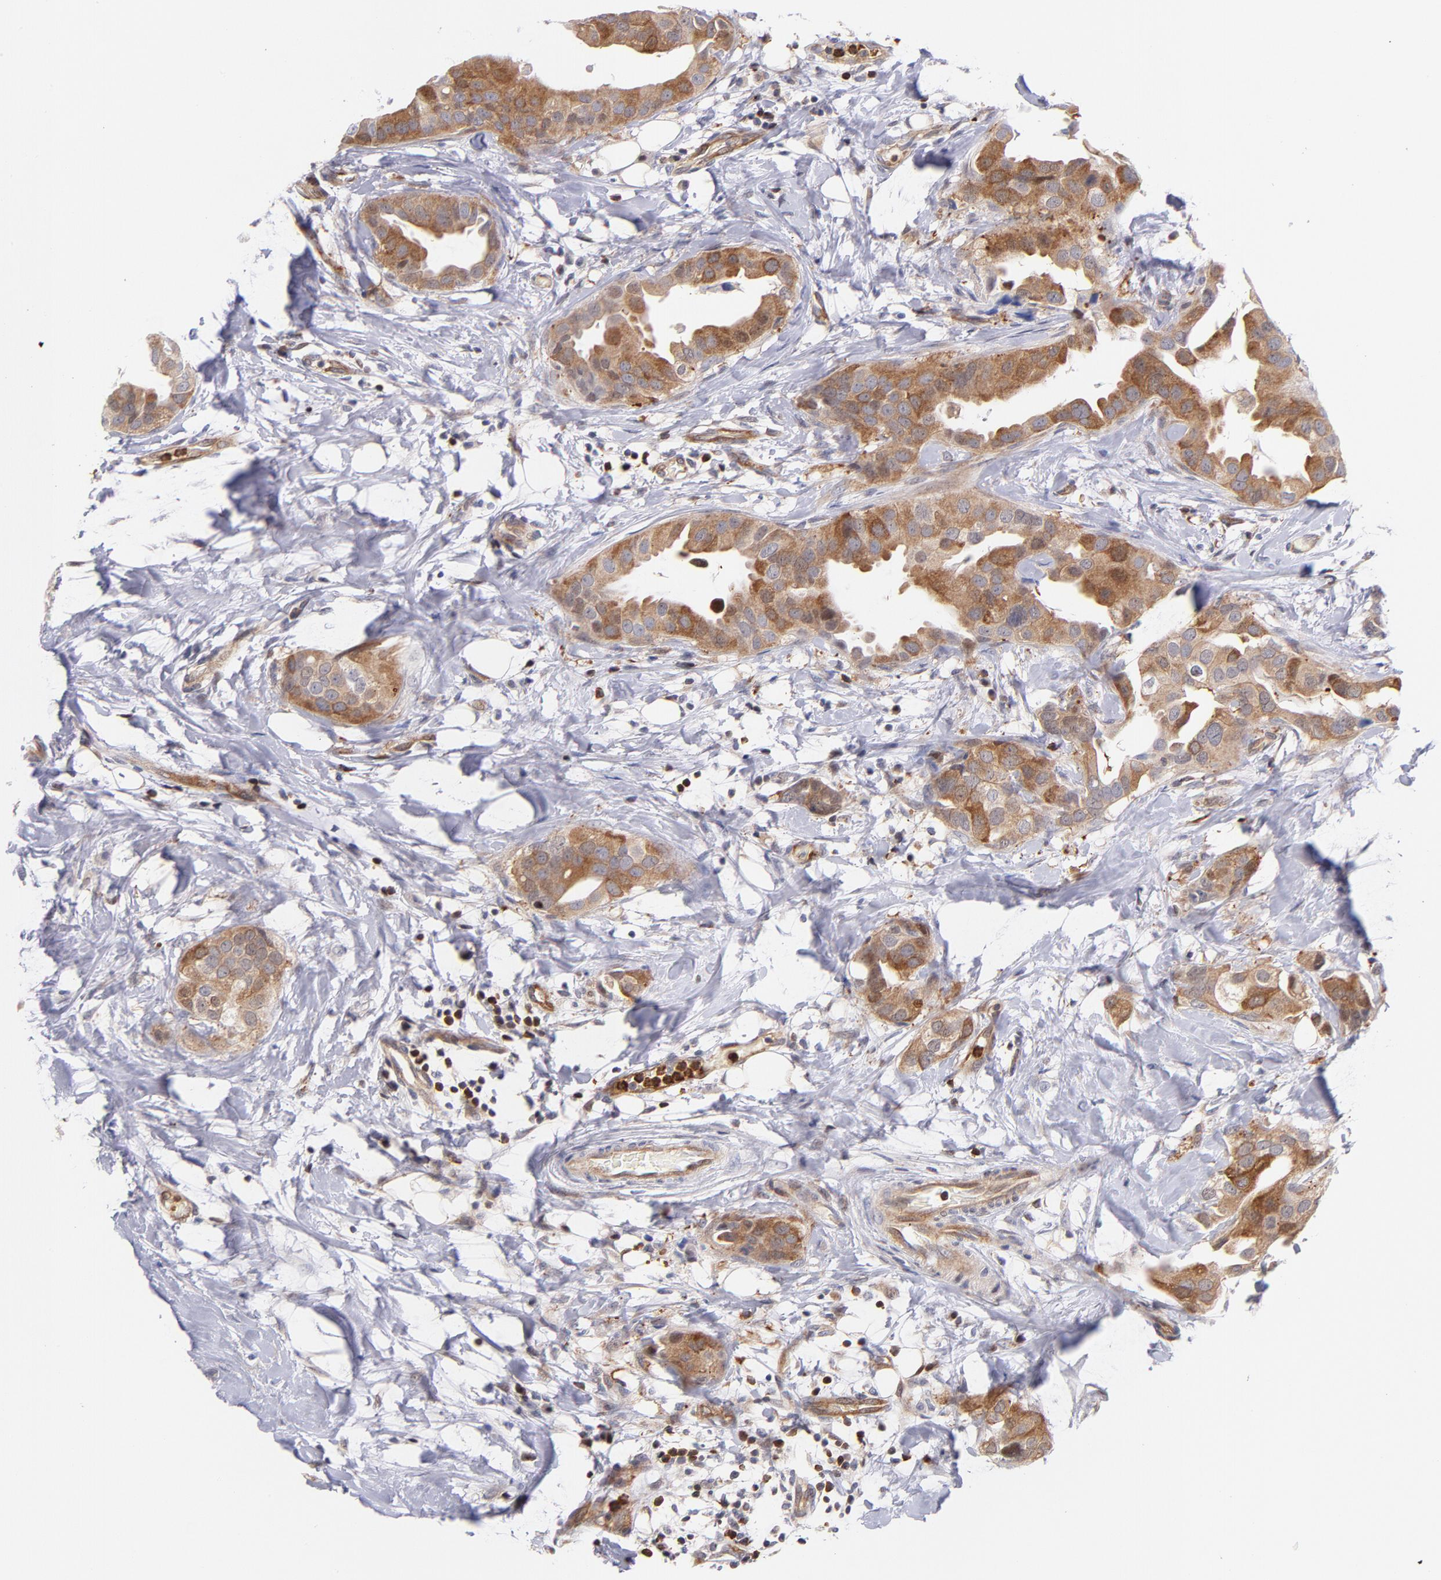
{"staining": {"intensity": "moderate", "quantity": ">75%", "location": "cytoplasmic/membranous"}, "tissue": "breast cancer", "cell_type": "Tumor cells", "image_type": "cancer", "snomed": [{"axis": "morphology", "description": "Duct carcinoma"}, {"axis": "topography", "description": "Breast"}], "caption": "About >75% of tumor cells in breast cancer (invasive ductal carcinoma) exhibit moderate cytoplasmic/membranous protein positivity as visualized by brown immunohistochemical staining.", "gene": "YWHAB", "patient": {"sex": "female", "age": 40}}